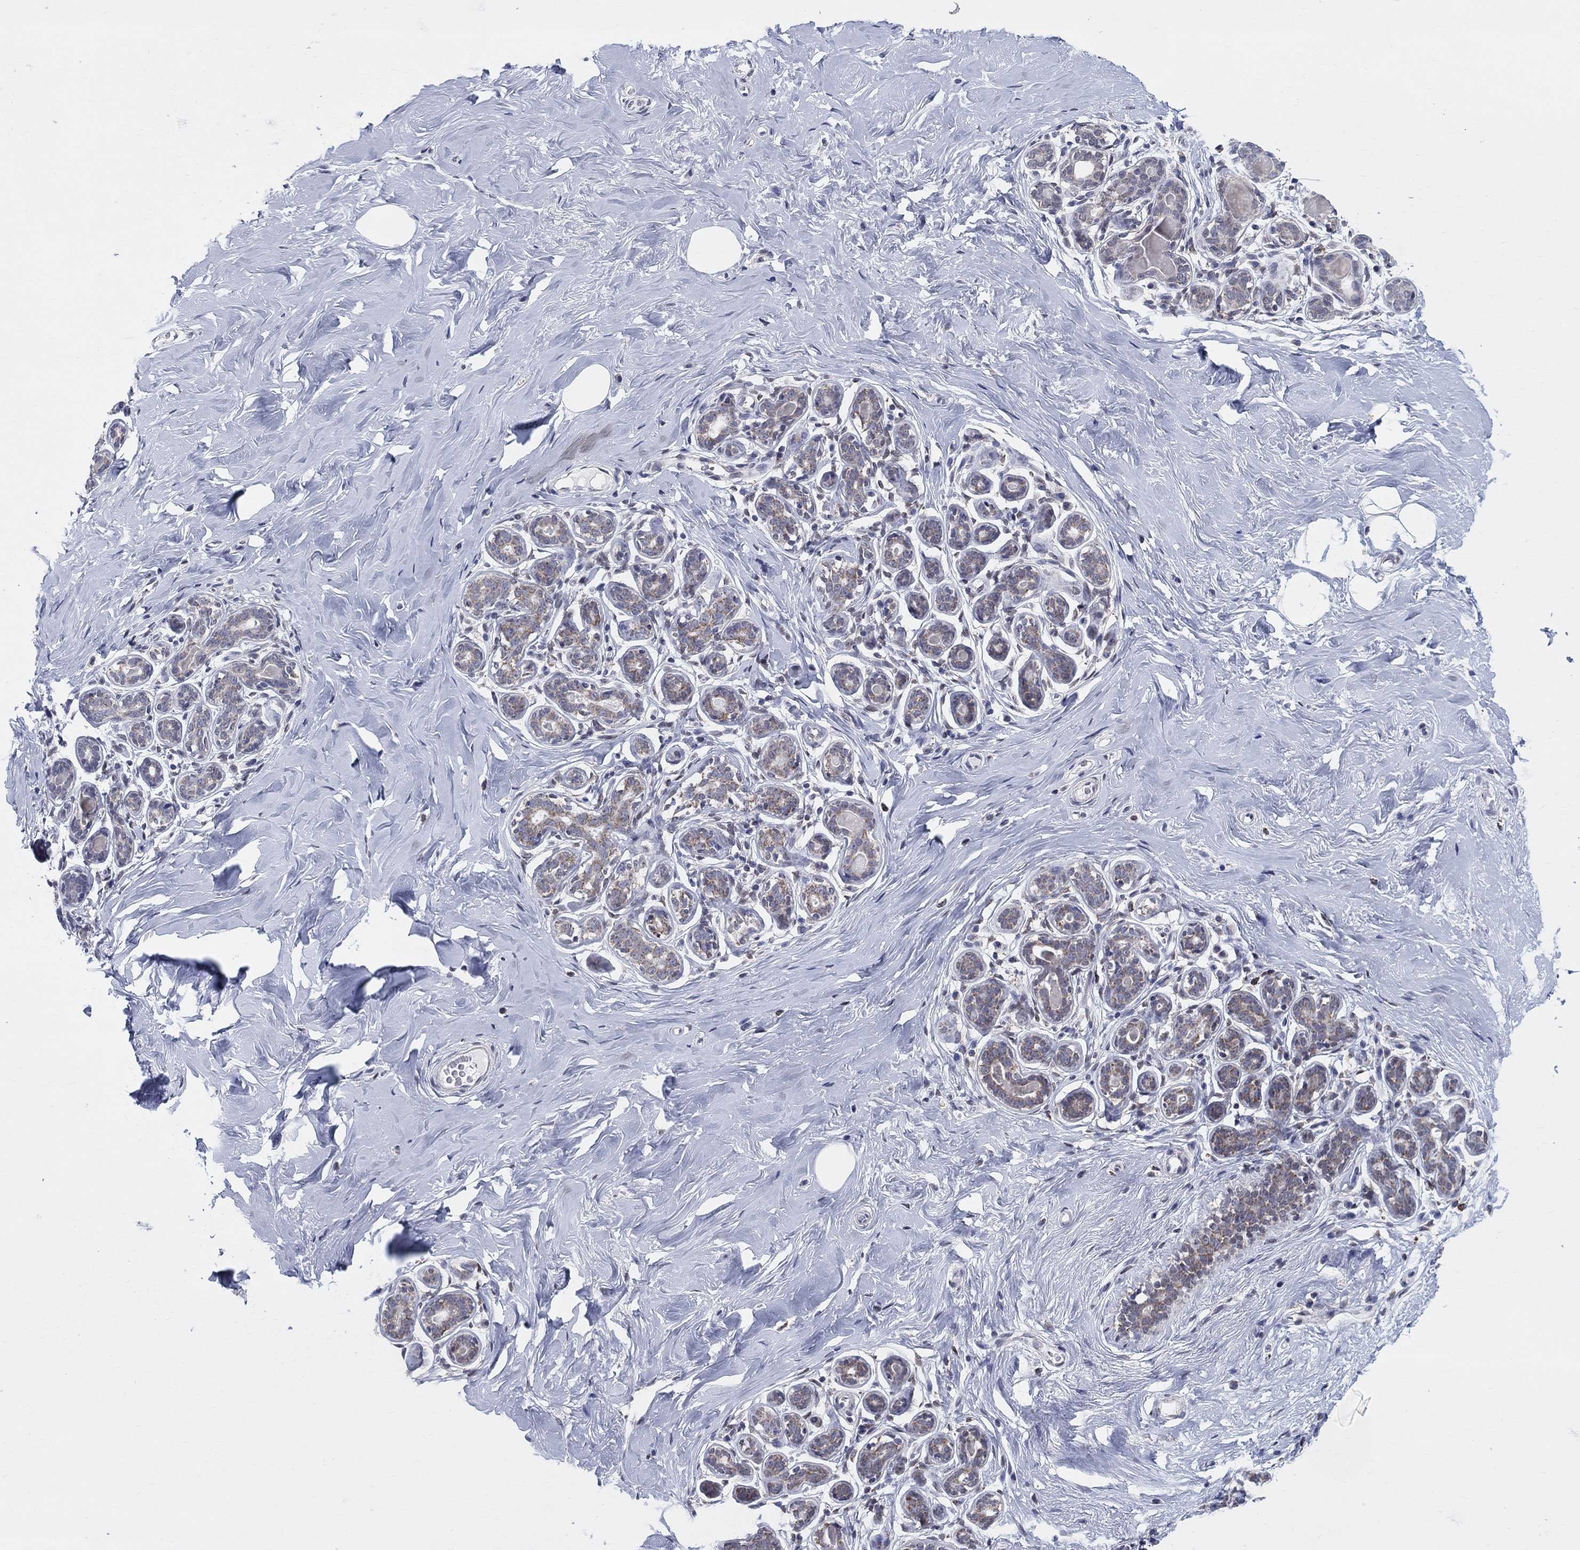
{"staining": {"intensity": "negative", "quantity": "none", "location": "none"}, "tissue": "breast", "cell_type": "Adipocytes", "image_type": "normal", "snomed": [{"axis": "morphology", "description": "Normal tissue, NOS"}, {"axis": "topography", "description": "Skin"}, {"axis": "topography", "description": "Breast"}], "caption": "Micrograph shows no protein positivity in adipocytes of unremarkable breast.", "gene": "KISS1R", "patient": {"sex": "female", "age": 43}}